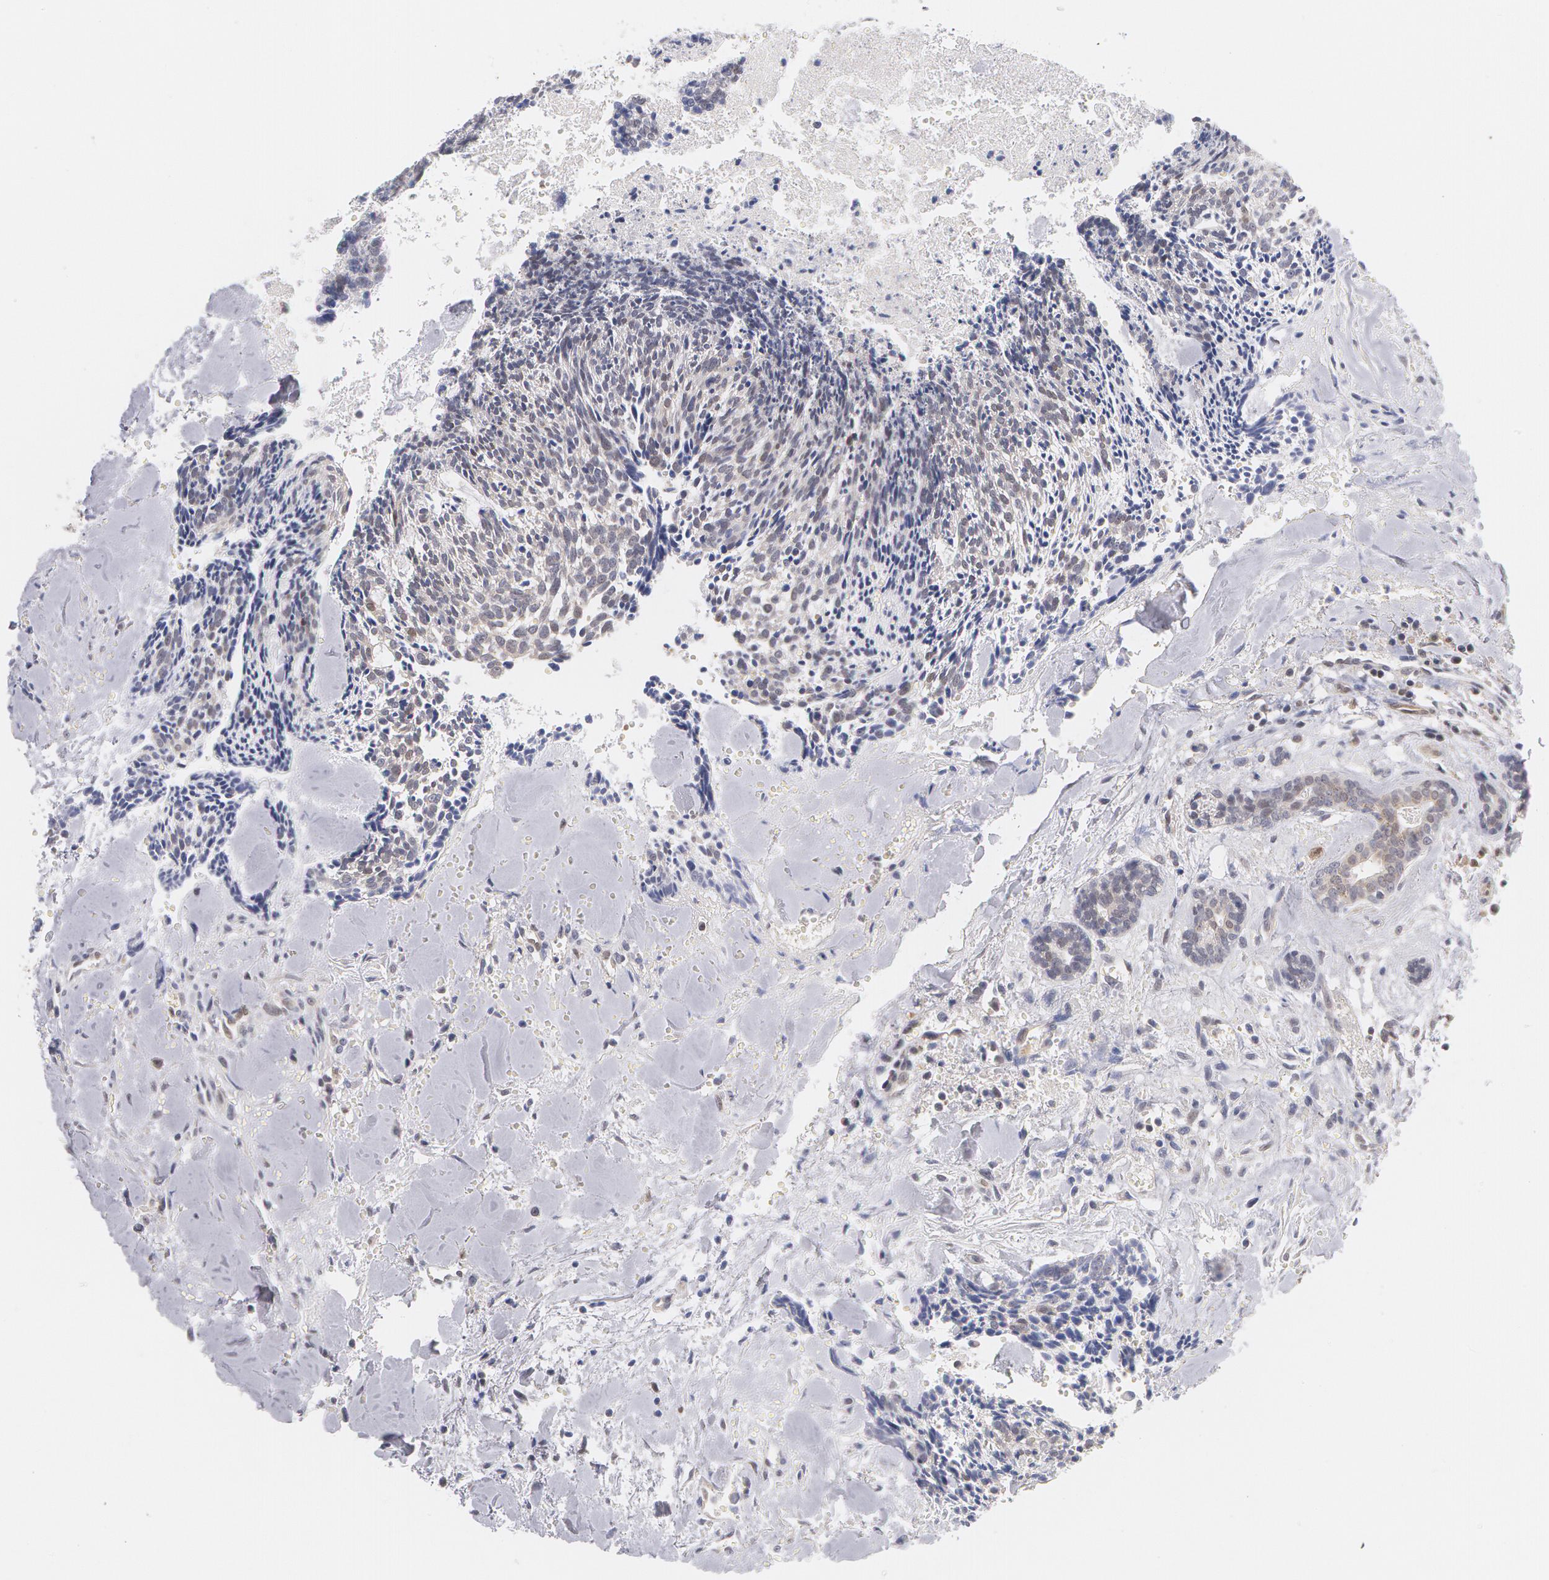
{"staining": {"intensity": "negative", "quantity": "none", "location": "none"}, "tissue": "head and neck cancer", "cell_type": "Tumor cells", "image_type": "cancer", "snomed": [{"axis": "morphology", "description": "Squamous cell carcinoma, NOS"}, {"axis": "topography", "description": "Salivary gland"}, {"axis": "topography", "description": "Head-Neck"}], "caption": "The immunohistochemistry (IHC) image has no significant positivity in tumor cells of head and neck squamous cell carcinoma tissue.", "gene": "TXNRD1", "patient": {"sex": "male", "age": 70}}